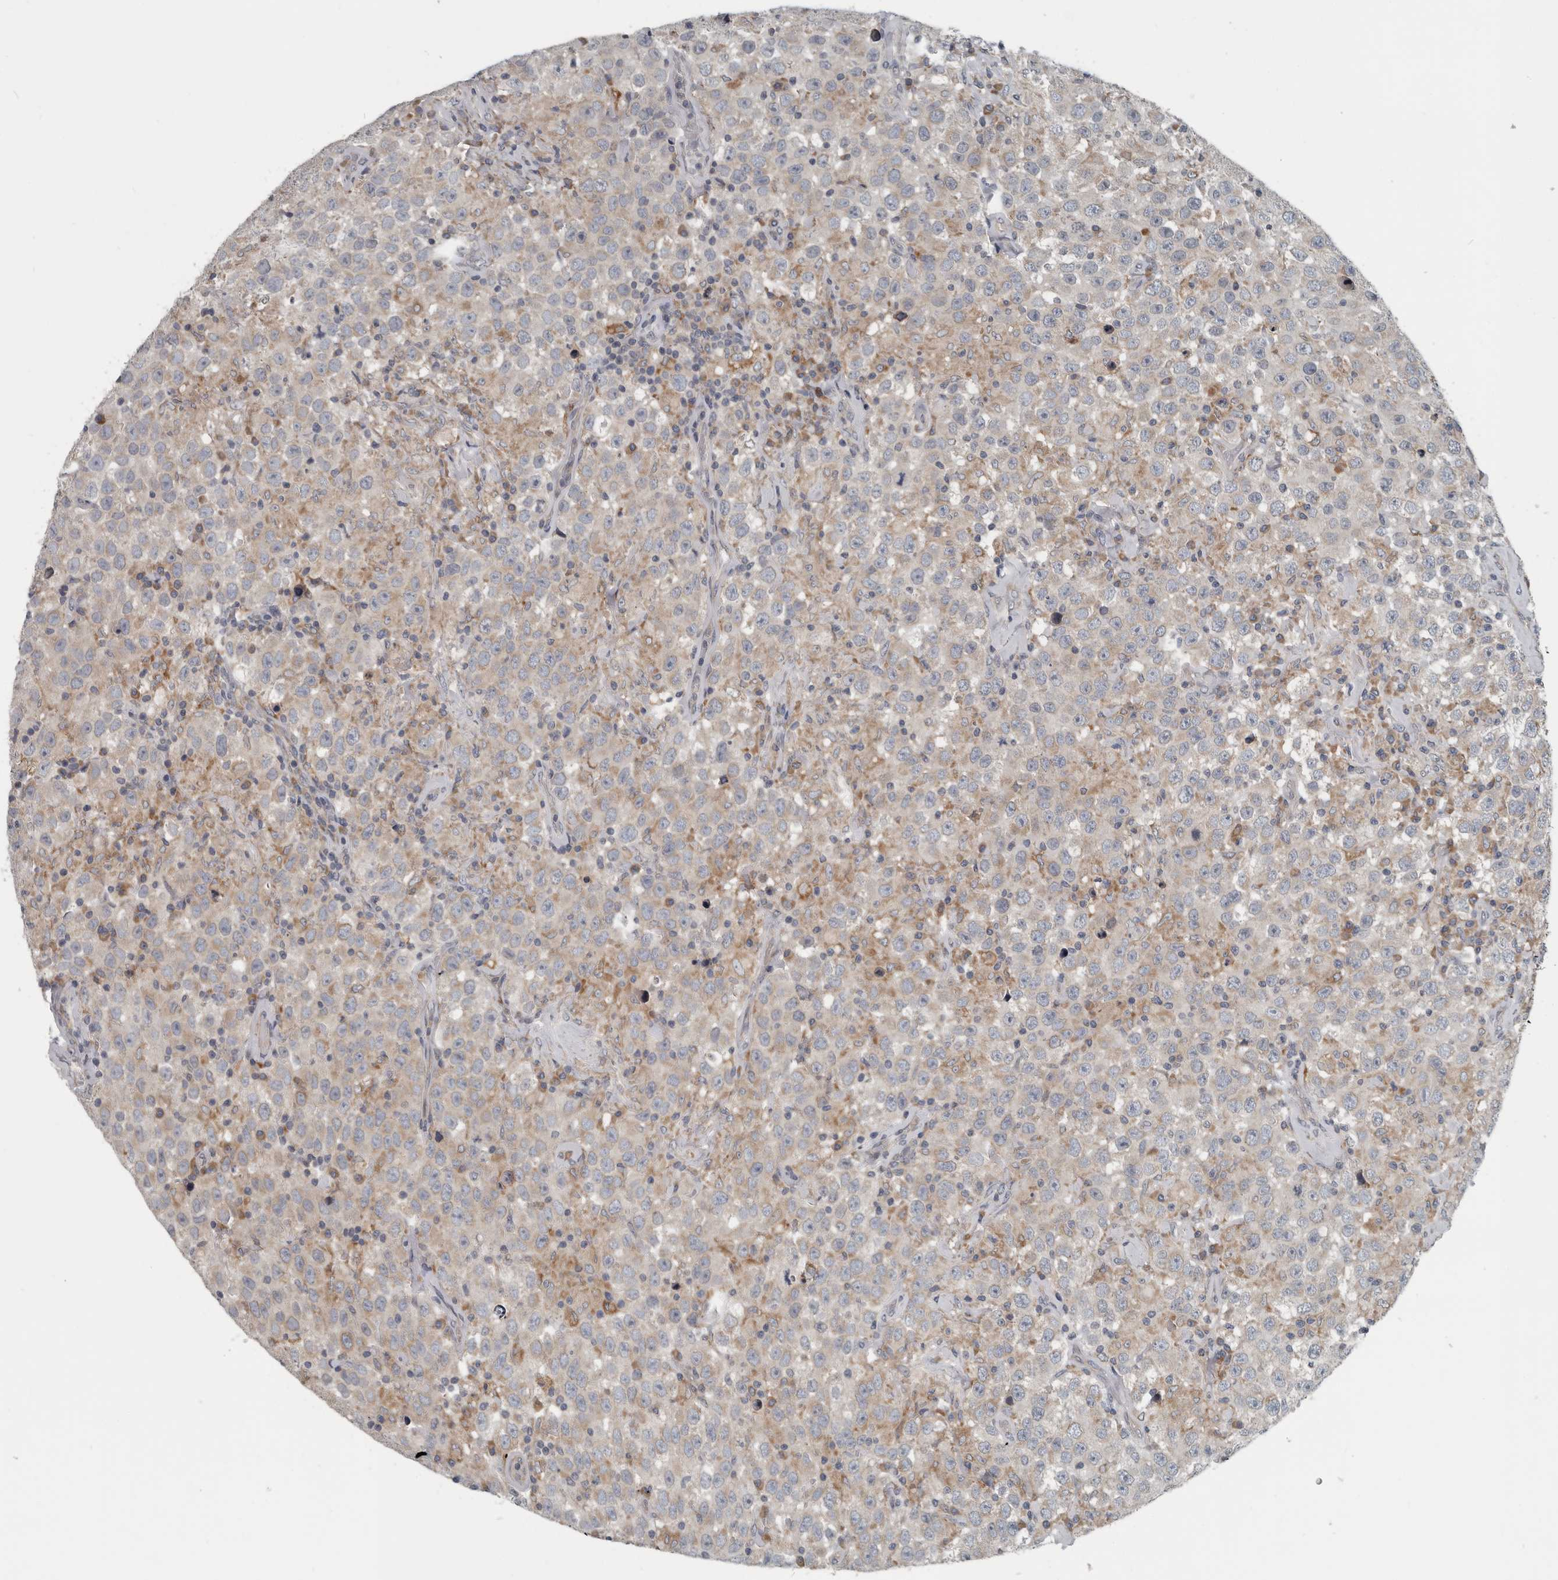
{"staining": {"intensity": "weak", "quantity": "25%-75%", "location": "cytoplasmic/membranous"}, "tissue": "testis cancer", "cell_type": "Tumor cells", "image_type": "cancer", "snomed": [{"axis": "morphology", "description": "Seminoma, NOS"}, {"axis": "topography", "description": "Testis"}], "caption": "DAB immunohistochemical staining of human testis cancer shows weak cytoplasmic/membranous protein positivity in approximately 25%-75% of tumor cells. (DAB = brown stain, brightfield microscopy at high magnification).", "gene": "TMEM199", "patient": {"sex": "male", "age": 41}}